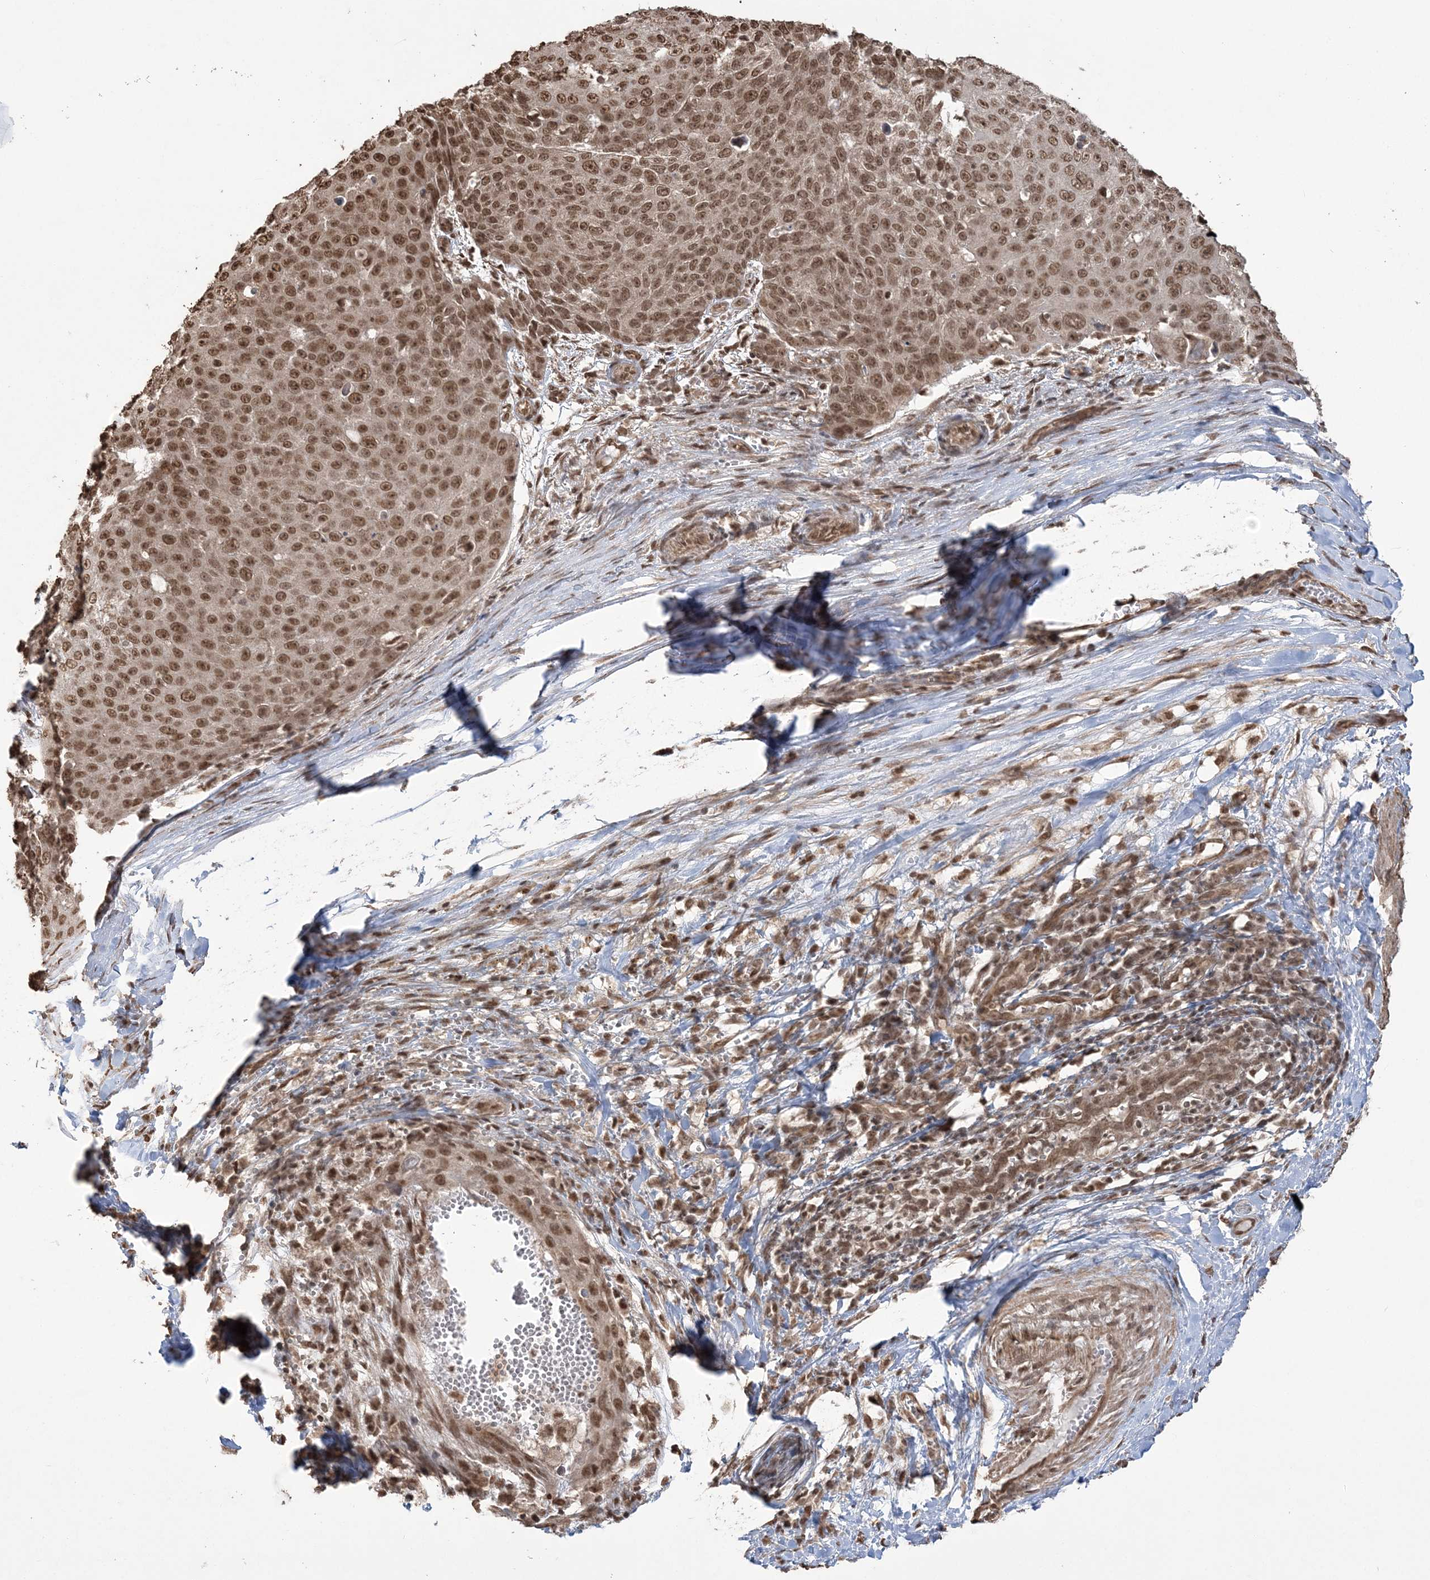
{"staining": {"intensity": "moderate", "quantity": ">75%", "location": "cytoplasmic/membranous,nuclear"}, "tissue": "skin cancer", "cell_type": "Tumor cells", "image_type": "cancer", "snomed": [{"axis": "morphology", "description": "Squamous cell carcinoma, NOS"}, {"axis": "topography", "description": "Skin"}], "caption": "Moderate cytoplasmic/membranous and nuclear protein staining is appreciated in approximately >75% of tumor cells in skin cancer.", "gene": "ZNF839", "patient": {"sex": "male", "age": 71}}